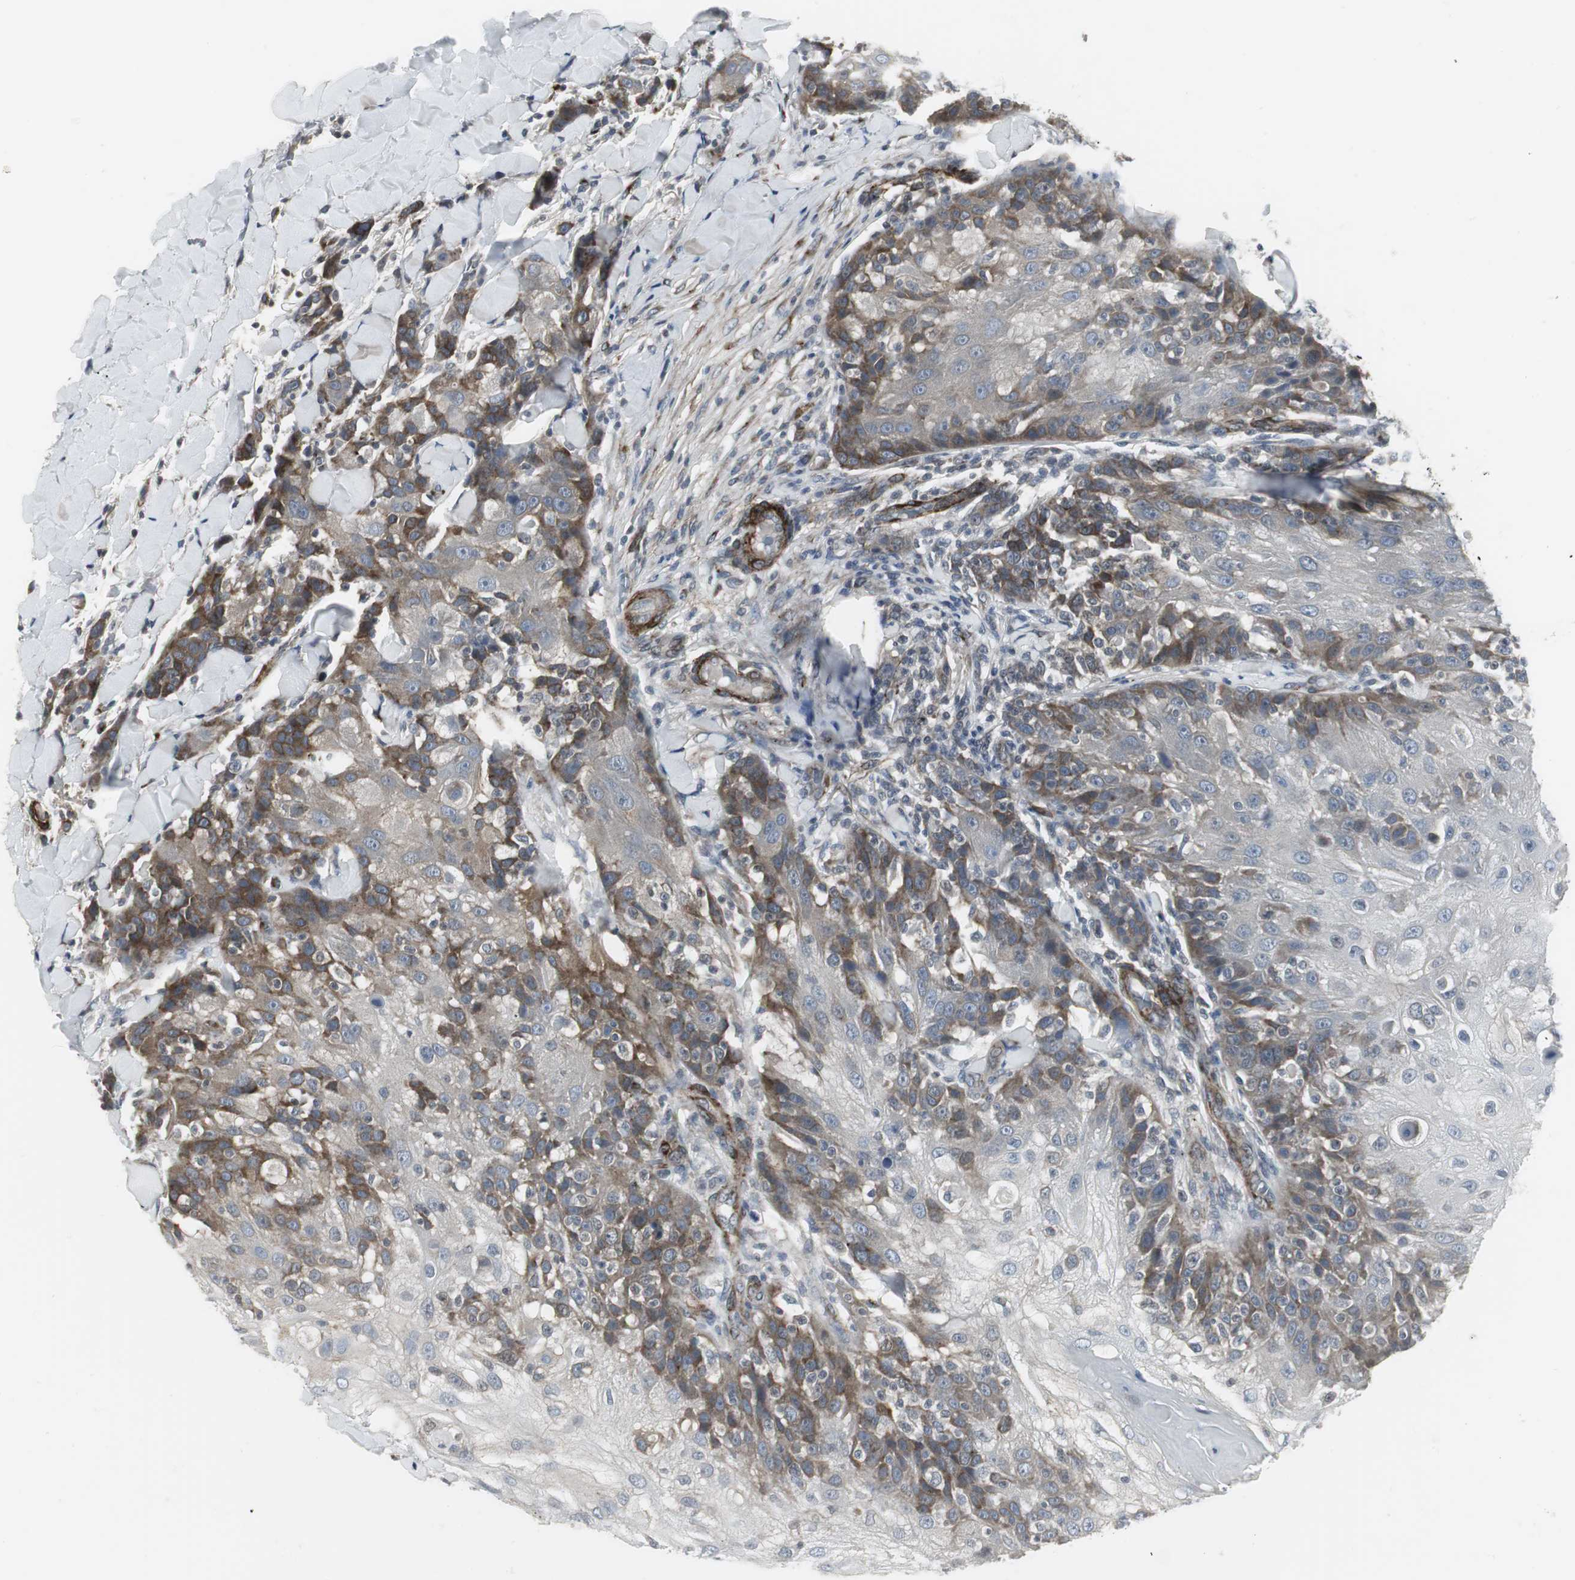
{"staining": {"intensity": "moderate", "quantity": "<25%", "location": "cytoplasmic/membranous"}, "tissue": "skin cancer", "cell_type": "Tumor cells", "image_type": "cancer", "snomed": [{"axis": "morphology", "description": "Normal tissue, NOS"}, {"axis": "morphology", "description": "Squamous cell carcinoma, NOS"}, {"axis": "topography", "description": "Skin"}], "caption": "IHC photomicrograph of skin cancer stained for a protein (brown), which demonstrates low levels of moderate cytoplasmic/membranous positivity in about <25% of tumor cells.", "gene": "SCYL3", "patient": {"sex": "female", "age": 83}}